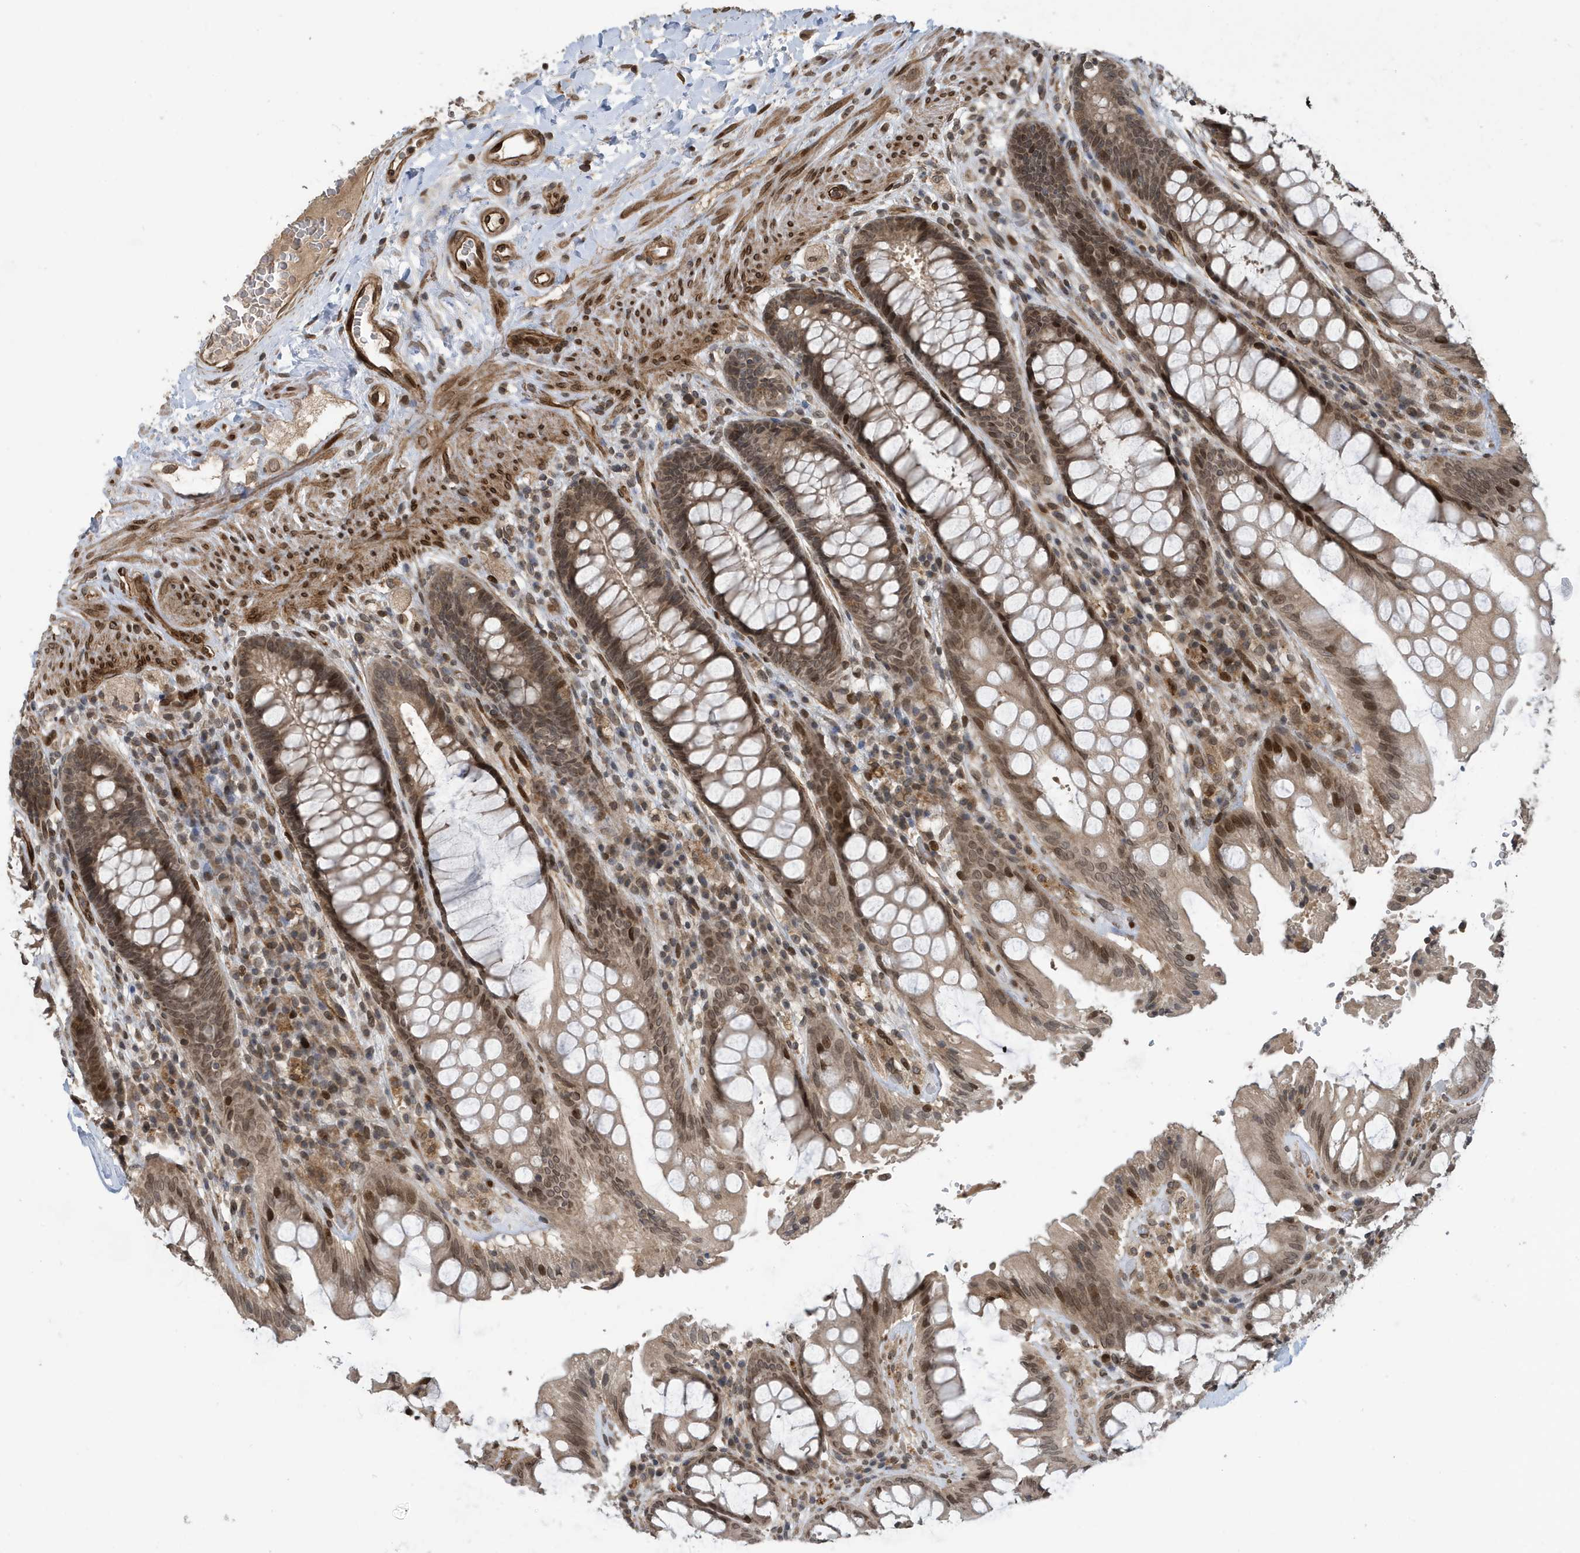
{"staining": {"intensity": "moderate", "quantity": ">75%", "location": "cytoplasmic/membranous,nuclear"}, "tissue": "rectum", "cell_type": "Glandular cells", "image_type": "normal", "snomed": [{"axis": "morphology", "description": "Normal tissue, NOS"}, {"axis": "topography", "description": "Rectum"}], "caption": "This photomicrograph shows immunohistochemistry staining of unremarkable rectum, with medium moderate cytoplasmic/membranous,nuclear staining in about >75% of glandular cells.", "gene": "DUSP18", "patient": {"sex": "female", "age": 46}}